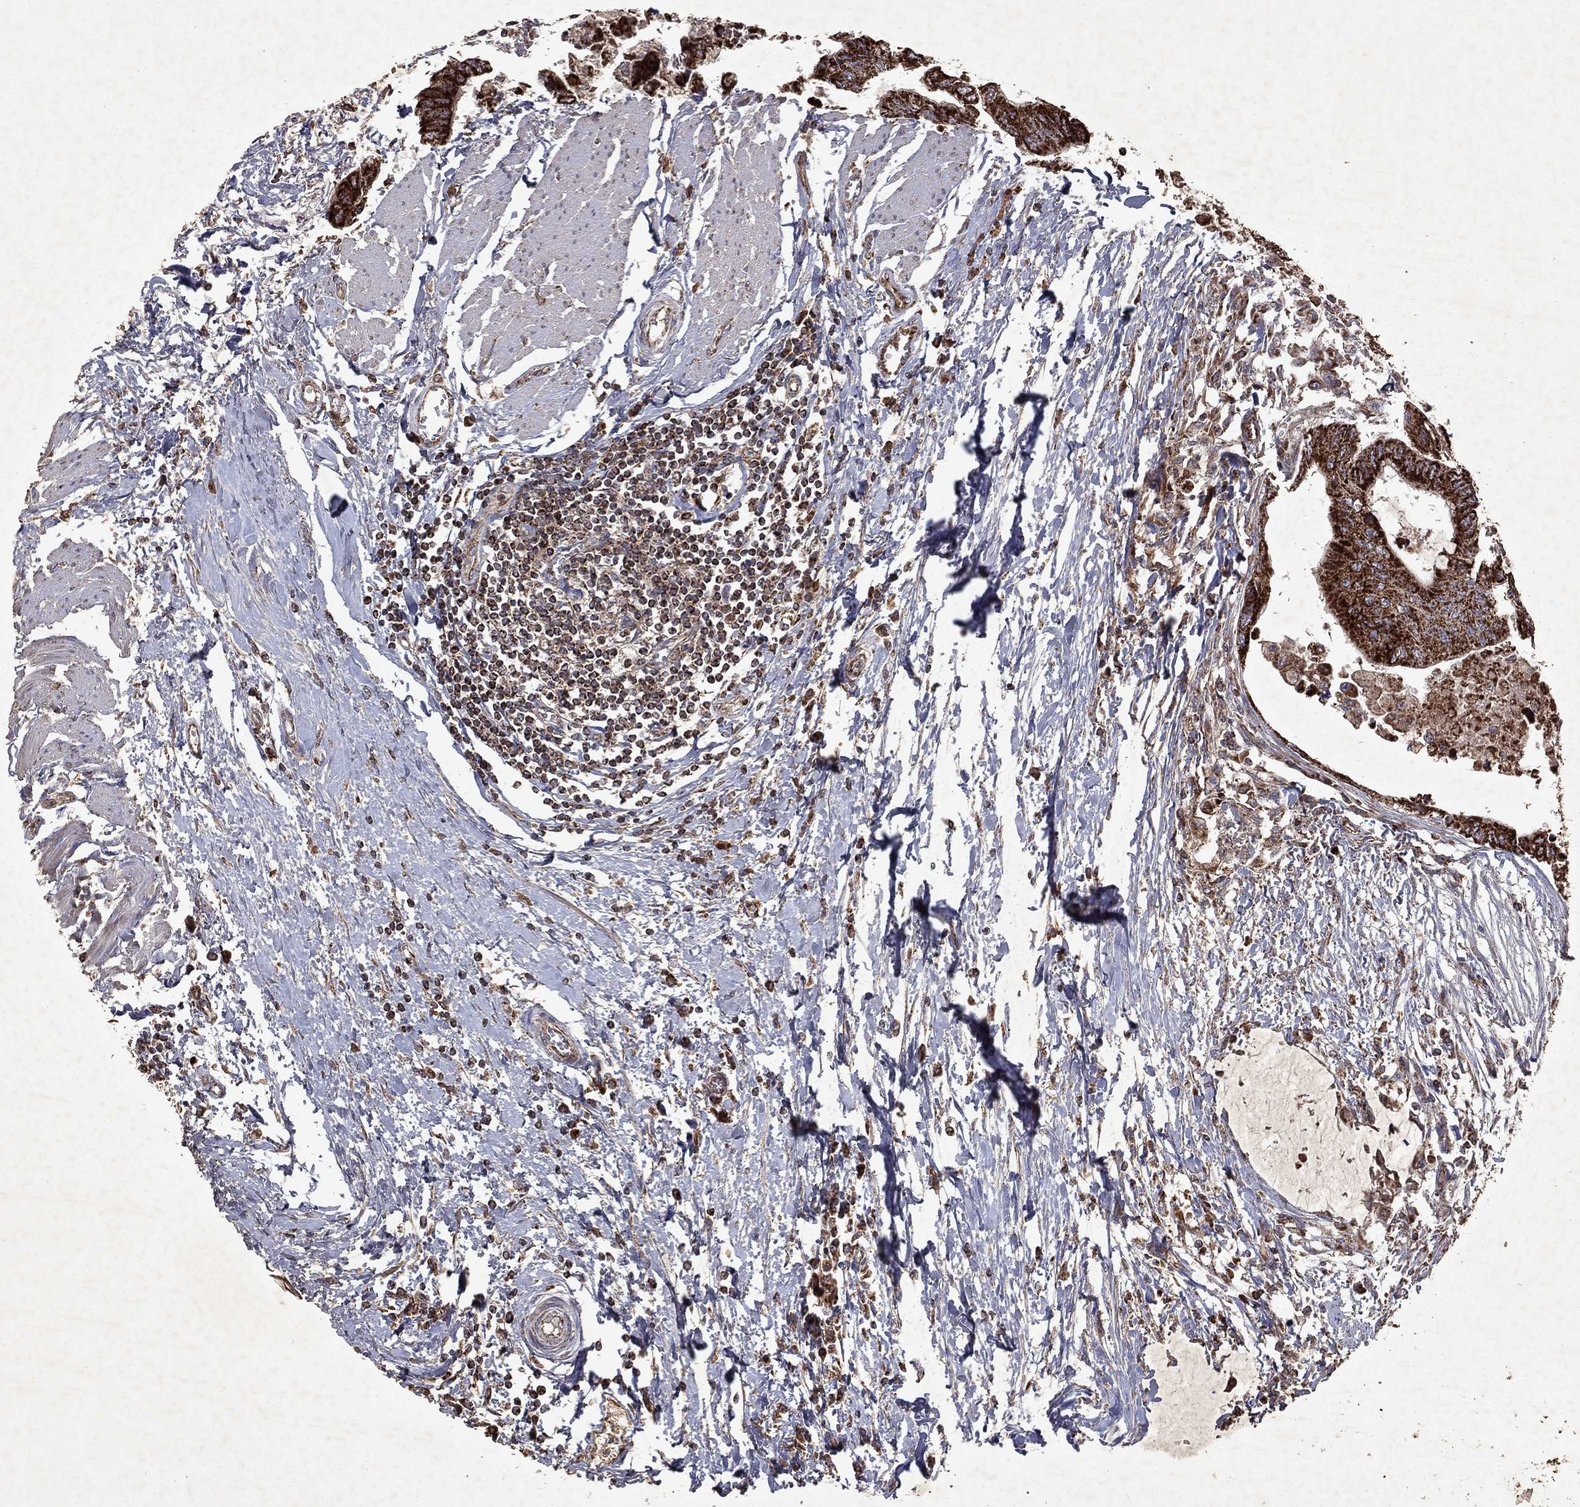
{"staining": {"intensity": "strong", "quantity": ">75%", "location": "cytoplasmic/membranous"}, "tissue": "colorectal cancer", "cell_type": "Tumor cells", "image_type": "cancer", "snomed": [{"axis": "morphology", "description": "Normal tissue, NOS"}, {"axis": "morphology", "description": "Adenocarcinoma, NOS"}, {"axis": "topography", "description": "Rectum"}, {"axis": "topography", "description": "Peripheral nerve tissue"}], "caption": "High-magnification brightfield microscopy of colorectal adenocarcinoma stained with DAB (brown) and counterstained with hematoxylin (blue). tumor cells exhibit strong cytoplasmic/membranous staining is appreciated in about>75% of cells. The protein is stained brown, and the nuclei are stained in blue (DAB (3,3'-diaminobenzidine) IHC with brightfield microscopy, high magnification).", "gene": "PYROXD2", "patient": {"sex": "male", "age": 92}}